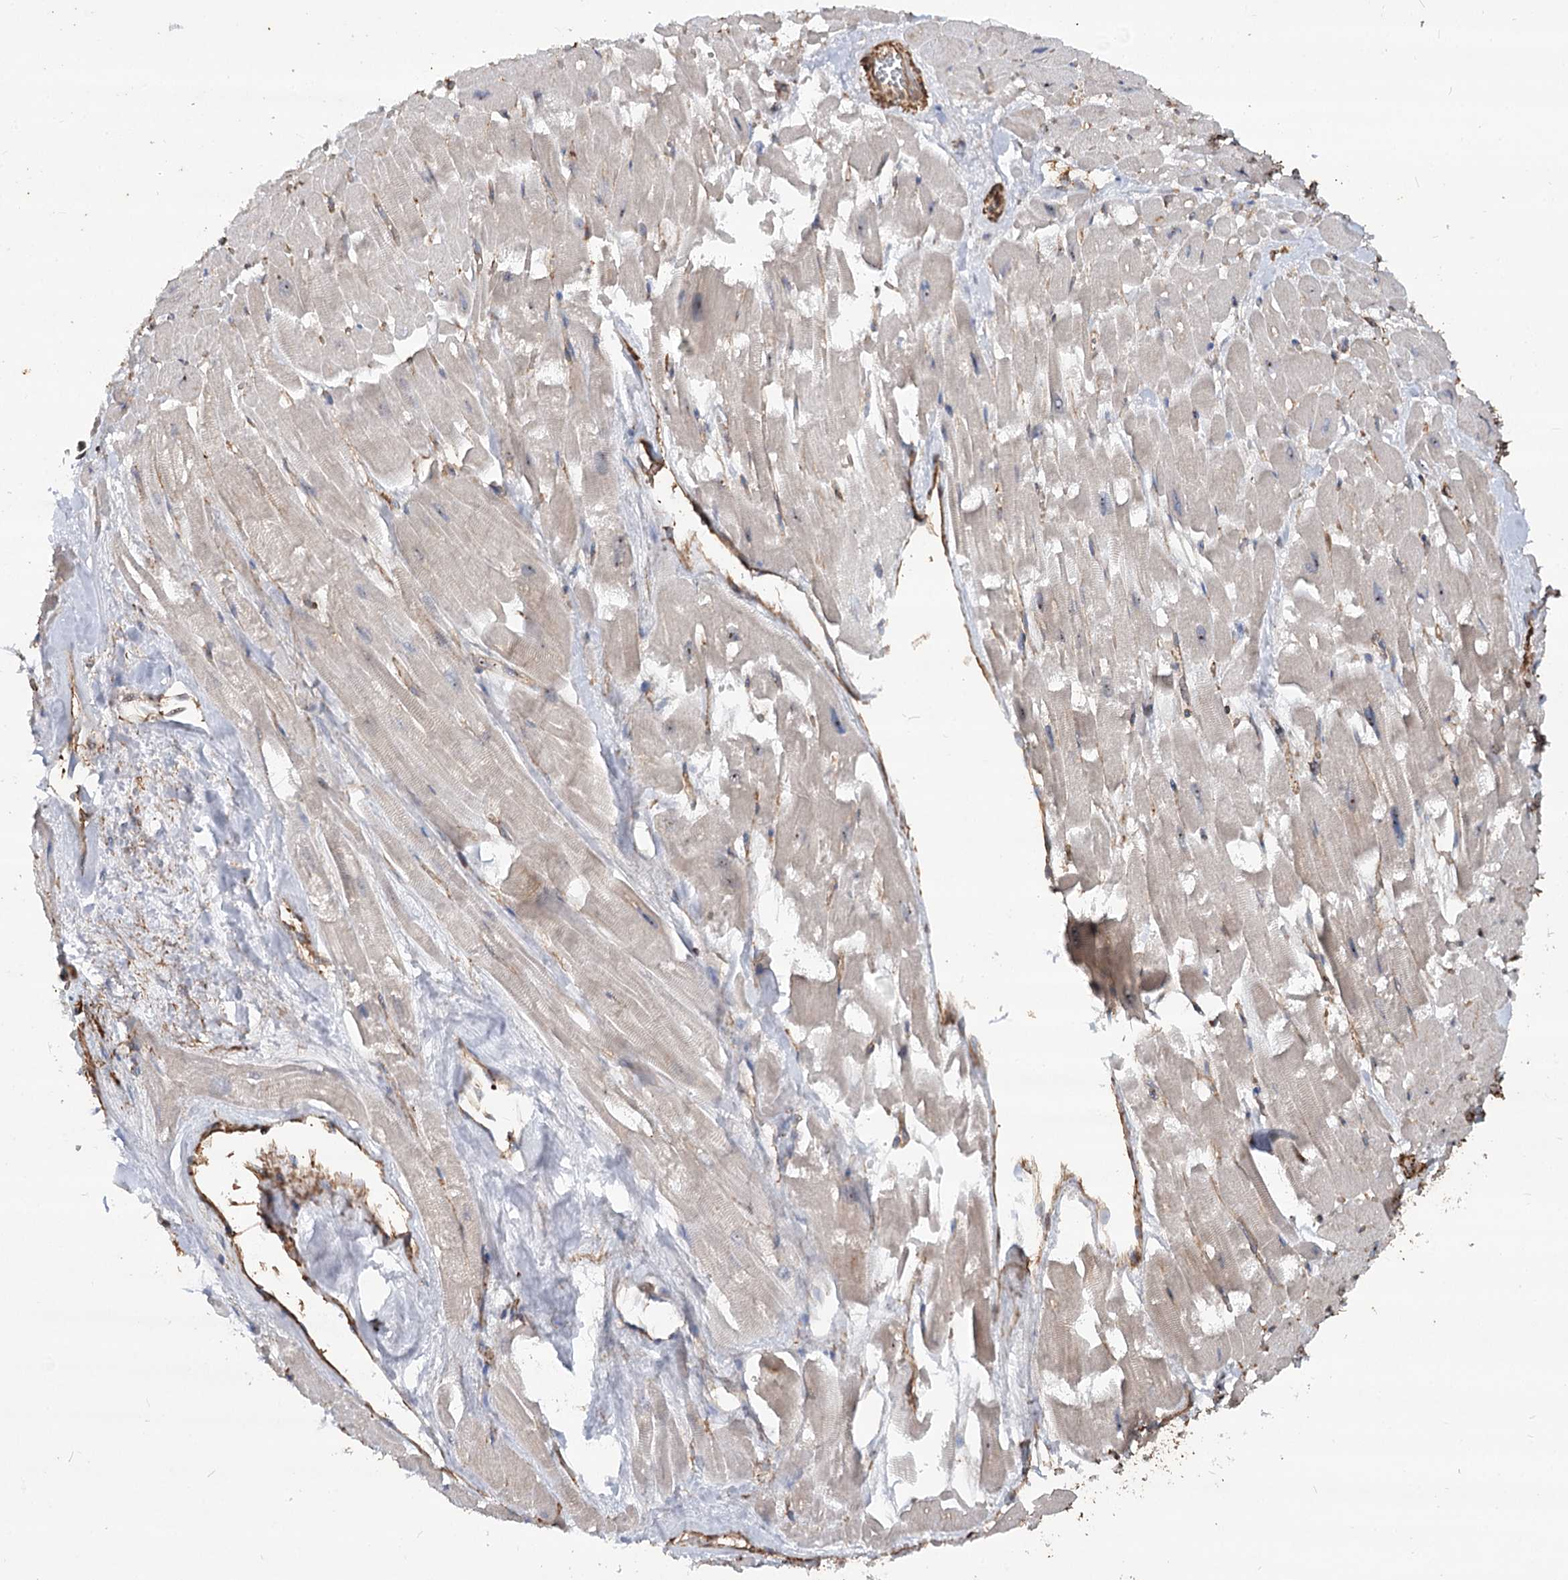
{"staining": {"intensity": "moderate", "quantity": "<25%", "location": "cytoplasmic/membranous"}, "tissue": "heart muscle", "cell_type": "Cardiomyocytes", "image_type": "normal", "snomed": [{"axis": "morphology", "description": "Normal tissue, NOS"}, {"axis": "topography", "description": "Heart"}], "caption": "Immunohistochemistry (IHC) (DAB) staining of benign heart muscle reveals moderate cytoplasmic/membranous protein staining in approximately <25% of cardiomyocytes.", "gene": "WDR36", "patient": {"sex": "male", "age": 54}}